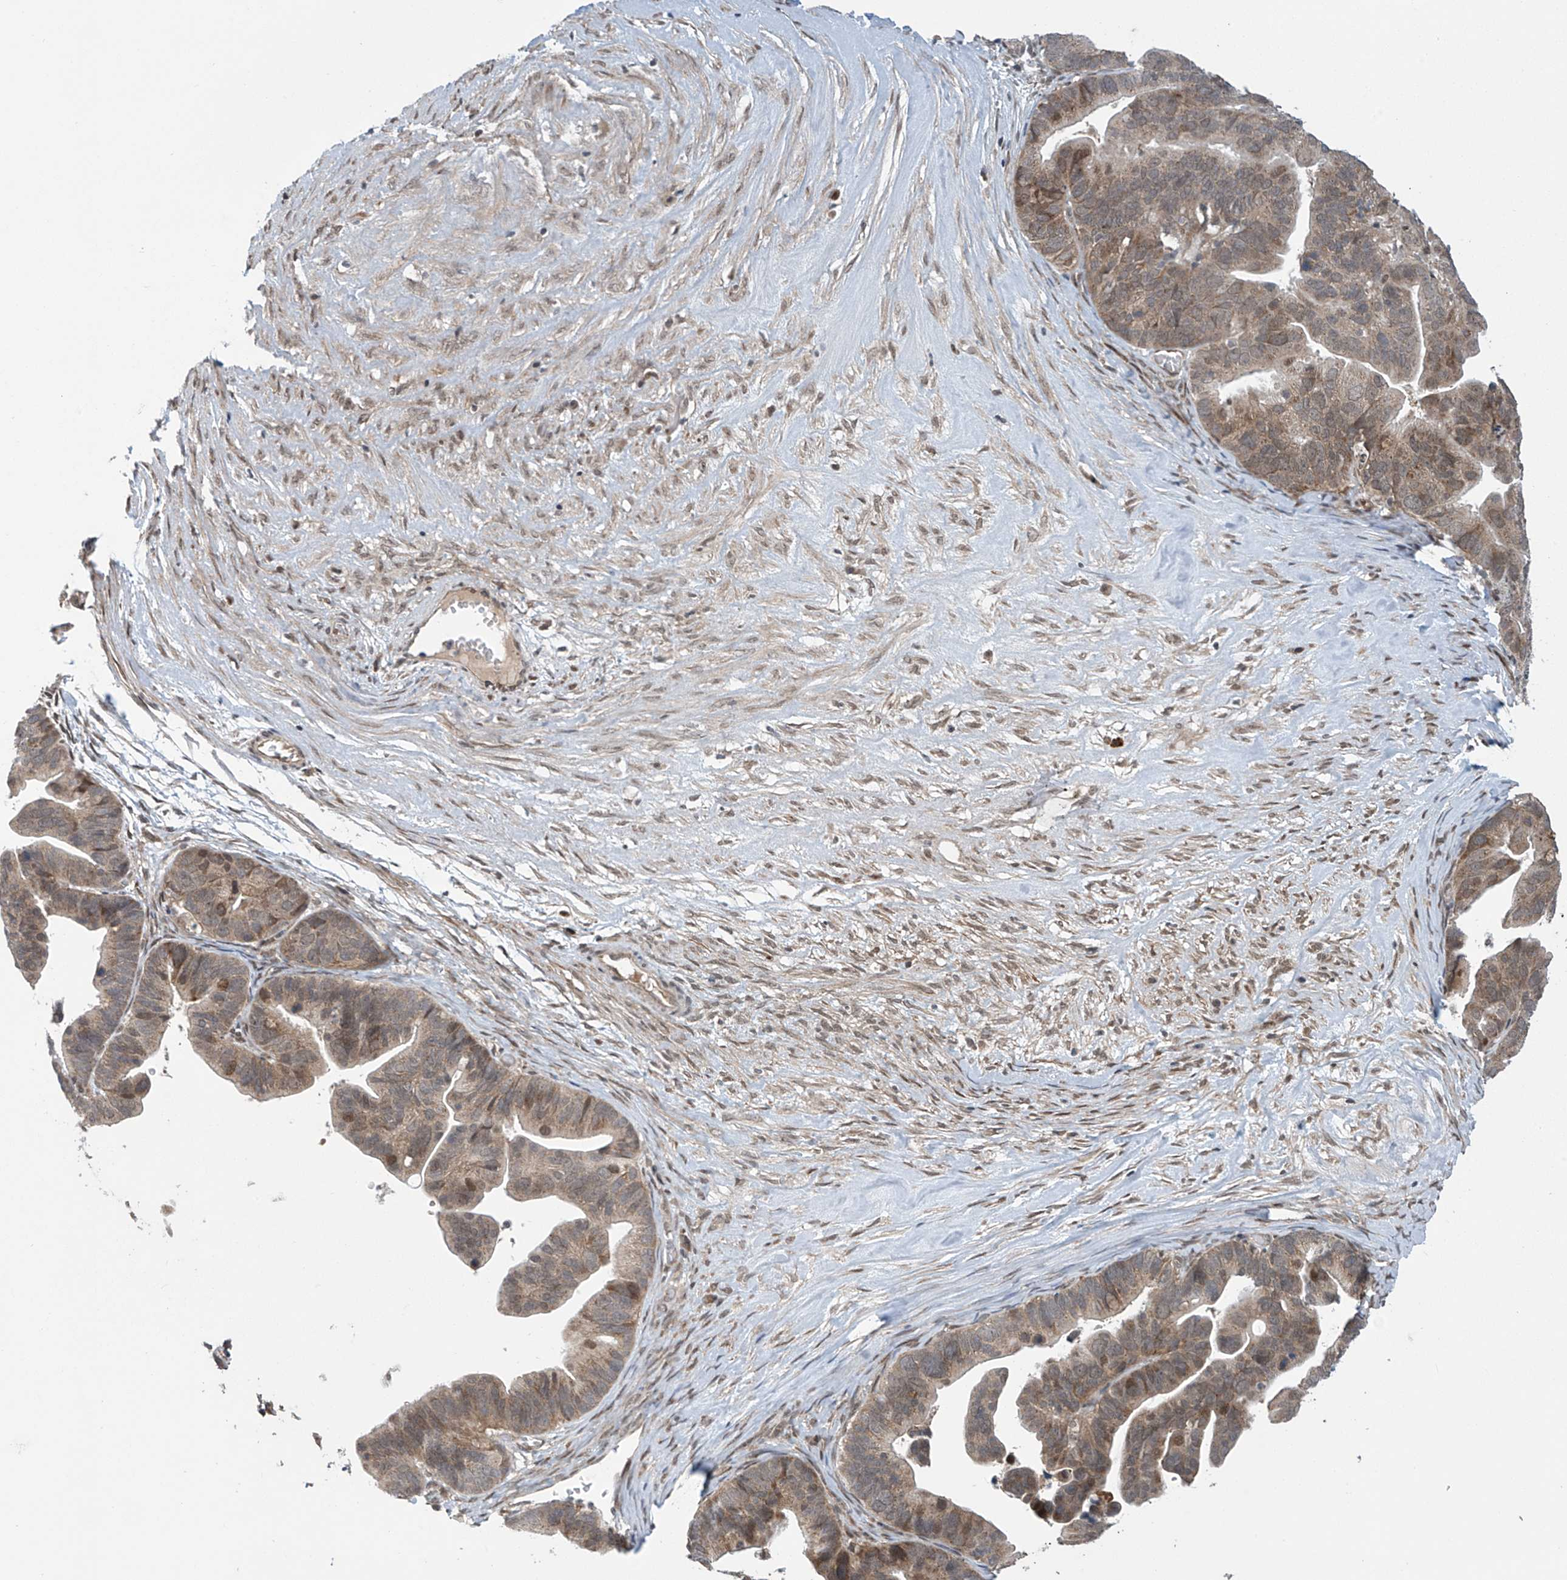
{"staining": {"intensity": "weak", "quantity": ">75%", "location": "cytoplasmic/membranous"}, "tissue": "ovarian cancer", "cell_type": "Tumor cells", "image_type": "cancer", "snomed": [{"axis": "morphology", "description": "Cystadenocarcinoma, serous, NOS"}, {"axis": "topography", "description": "Ovary"}], "caption": "The histopathology image exhibits a brown stain indicating the presence of a protein in the cytoplasmic/membranous of tumor cells in ovarian cancer.", "gene": "ABHD13", "patient": {"sex": "female", "age": 56}}